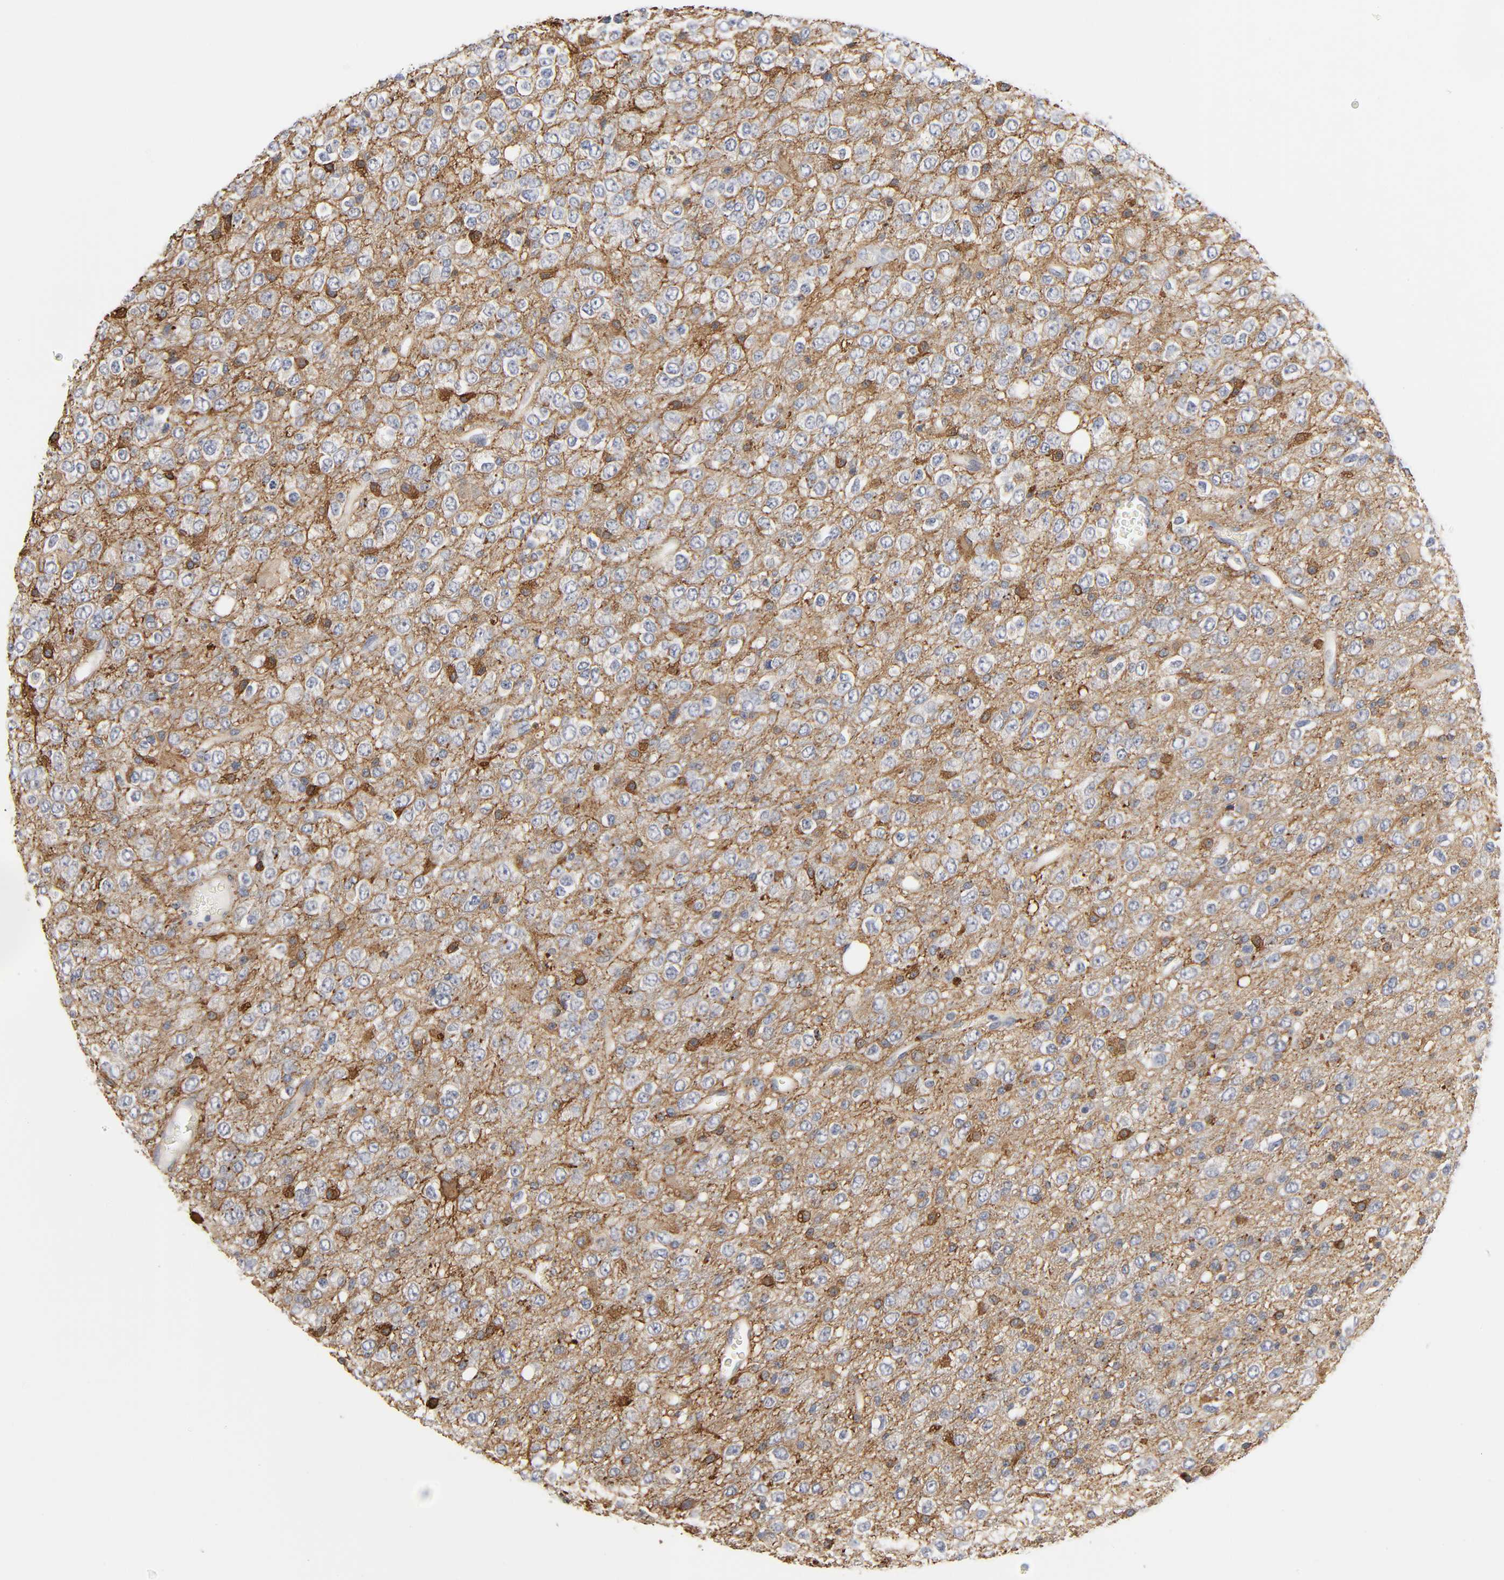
{"staining": {"intensity": "negative", "quantity": "none", "location": "none"}, "tissue": "glioma", "cell_type": "Tumor cells", "image_type": "cancer", "snomed": [{"axis": "morphology", "description": "Glioma, malignant, High grade"}, {"axis": "topography", "description": "pancreas cauda"}], "caption": "IHC of malignant high-grade glioma shows no staining in tumor cells.", "gene": "SLC10A2", "patient": {"sex": "male", "age": 60}}